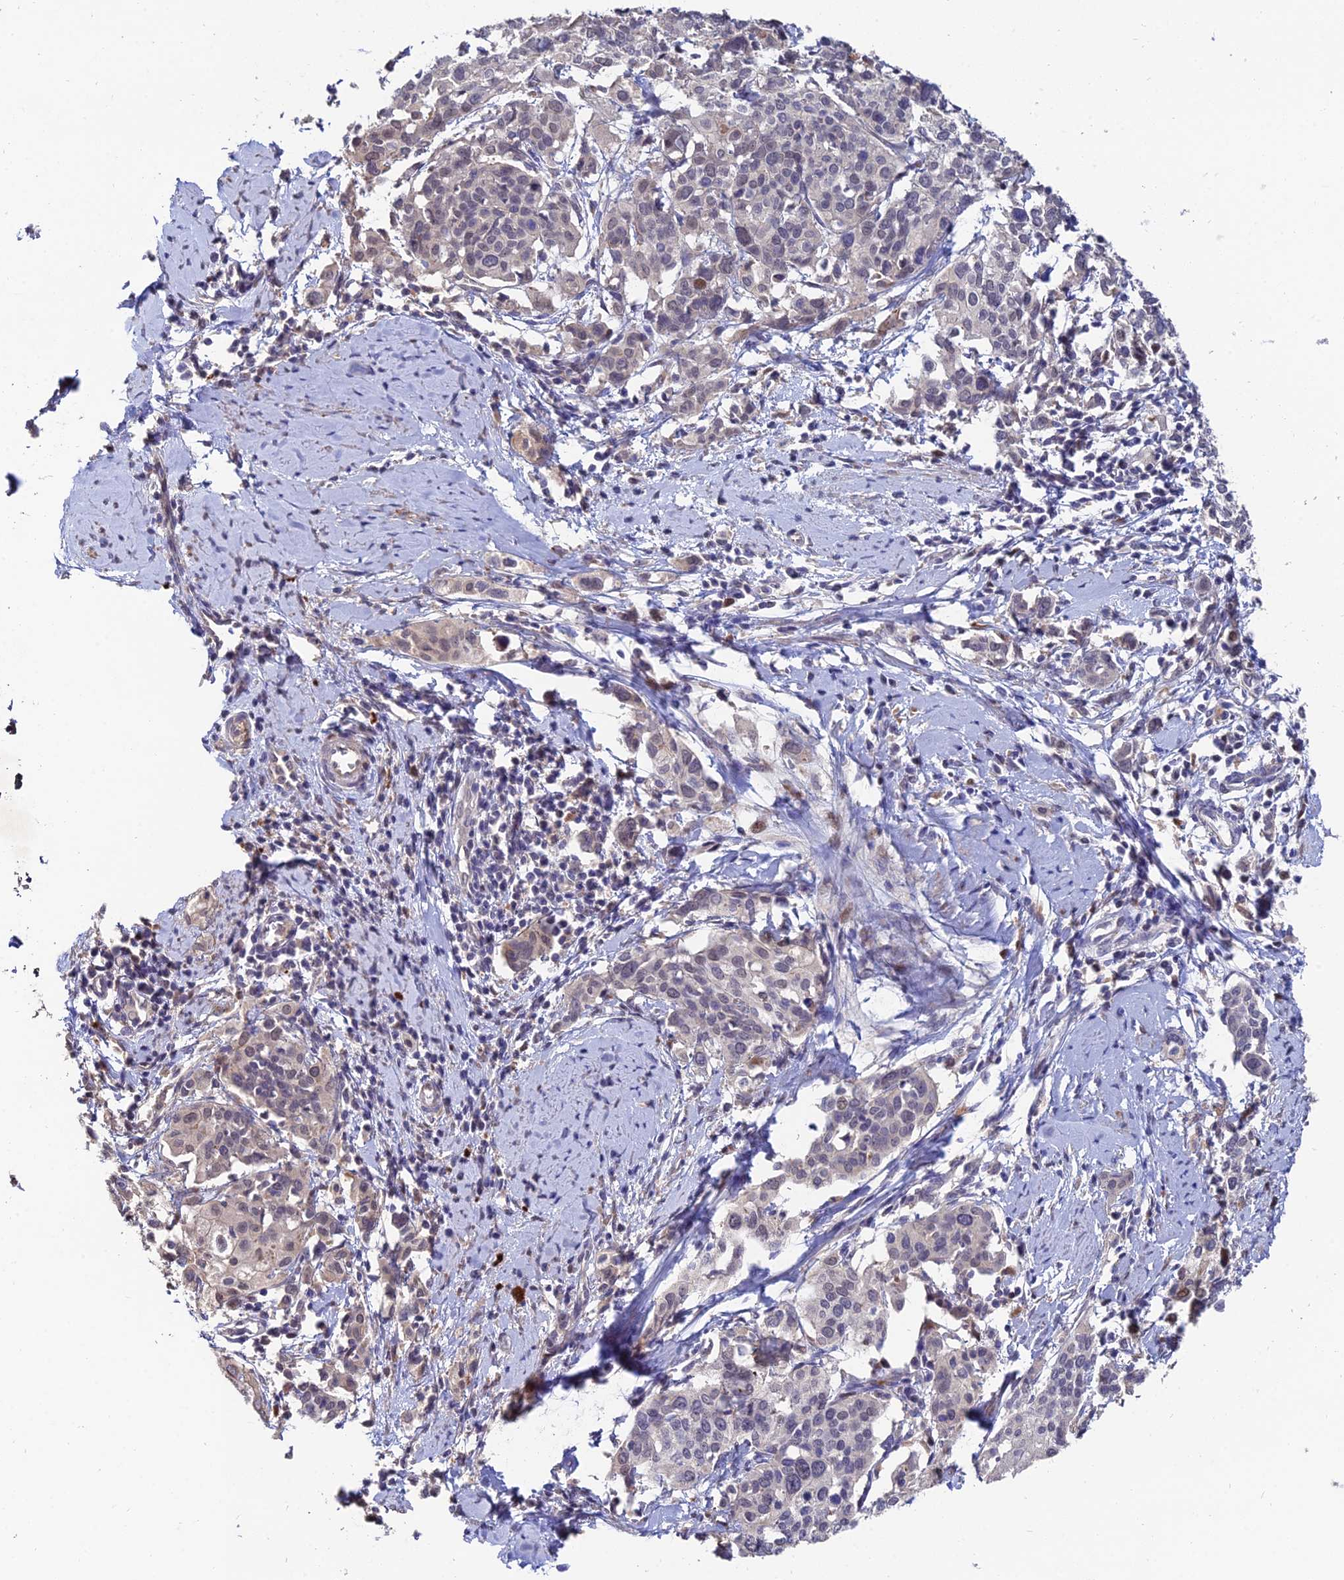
{"staining": {"intensity": "negative", "quantity": "none", "location": "none"}, "tissue": "cervical cancer", "cell_type": "Tumor cells", "image_type": "cancer", "snomed": [{"axis": "morphology", "description": "Squamous cell carcinoma, NOS"}, {"axis": "topography", "description": "Cervix"}], "caption": "Immunohistochemical staining of human cervical squamous cell carcinoma reveals no significant expression in tumor cells. (DAB (3,3'-diaminobenzidine) immunohistochemistry with hematoxylin counter stain).", "gene": "ACTR5", "patient": {"sex": "female", "age": 44}}